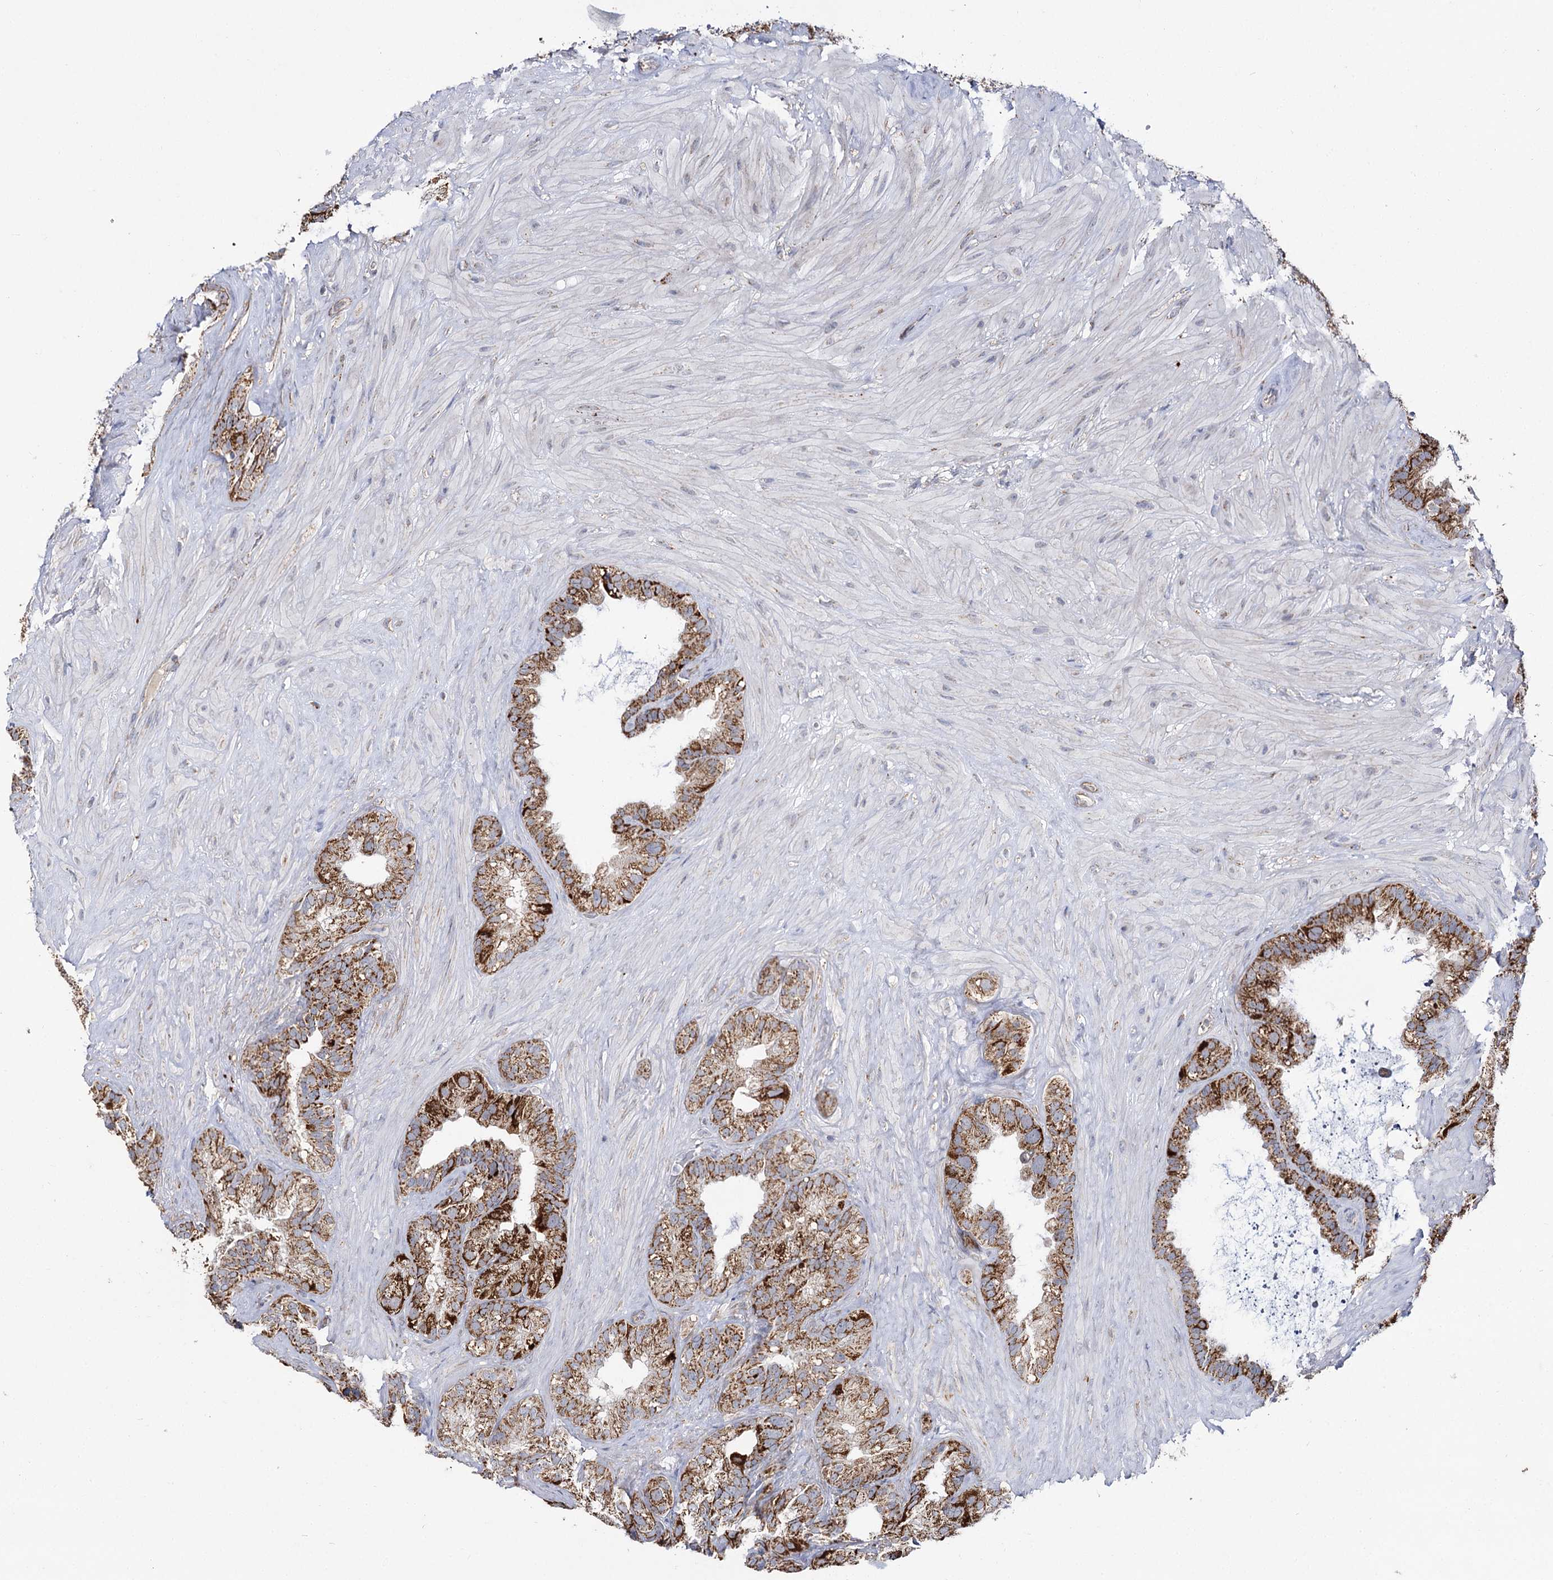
{"staining": {"intensity": "moderate", "quantity": ">75%", "location": "cytoplasmic/membranous"}, "tissue": "seminal vesicle", "cell_type": "Glandular cells", "image_type": "normal", "snomed": [{"axis": "morphology", "description": "Normal tissue, NOS"}, {"axis": "topography", "description": "Prostate"}, {"axis": "topography", "description": "Seminal veicle"}], "caption": "Immunohistochemistry (IHC) histopathology image of unremarkable seminal vesicle: human seminal vesicle stained using IHC demonstrates medium levels of moderate protein expression localized specifically in the cytoplasmic/membranous of glandular cells, appearing as a cytoplasmic/membranous brown color.", "gene": "CBR4", "patient": {"sex": "male", "age": 68}}